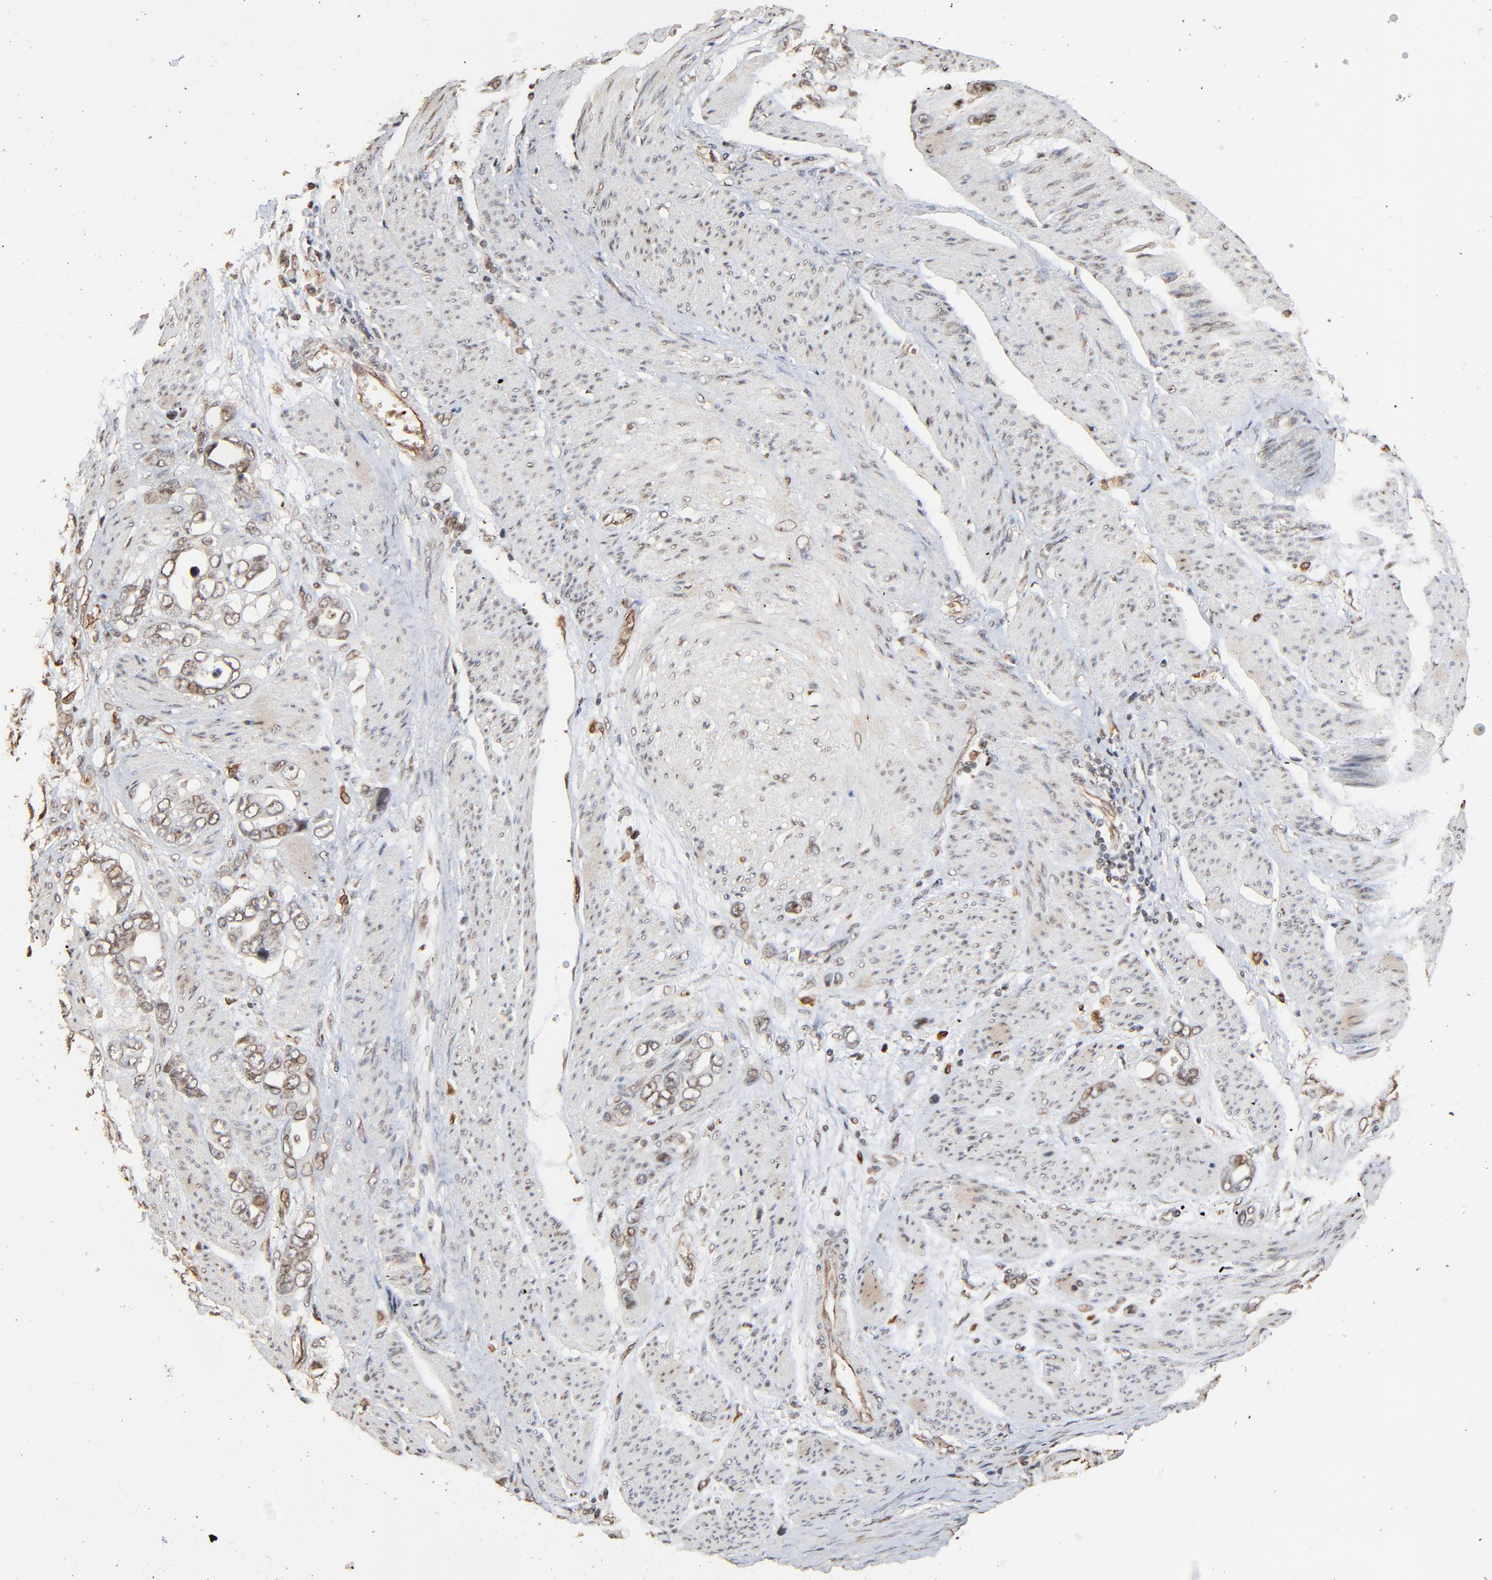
{"staining": {"intensity": "weak", "quantity": "25%-75%", "location": "cytoplasmic/membranous,nuclear"}, "tissue": "stomach cancer", "cell_type": "Tumor cells", "image_type": "cancer", "snomed": [{"axis": "morphology", "description": "Adenocarcinoma, NOS"}, {"axis": "topography", "description": "Stomach"}], "caption": "High-magnification brightfield microscopy of stomach adenocarcinoma stained with DAB (brown) and counterstained with hematoxylin (blue). tumor cells exhibit weak cytoplasmic/membranous and nuclear expression is appreciated in about25%-75% of cells.", "gene": "FAM227A", "patient": {"sex": "male", "age": 78}}